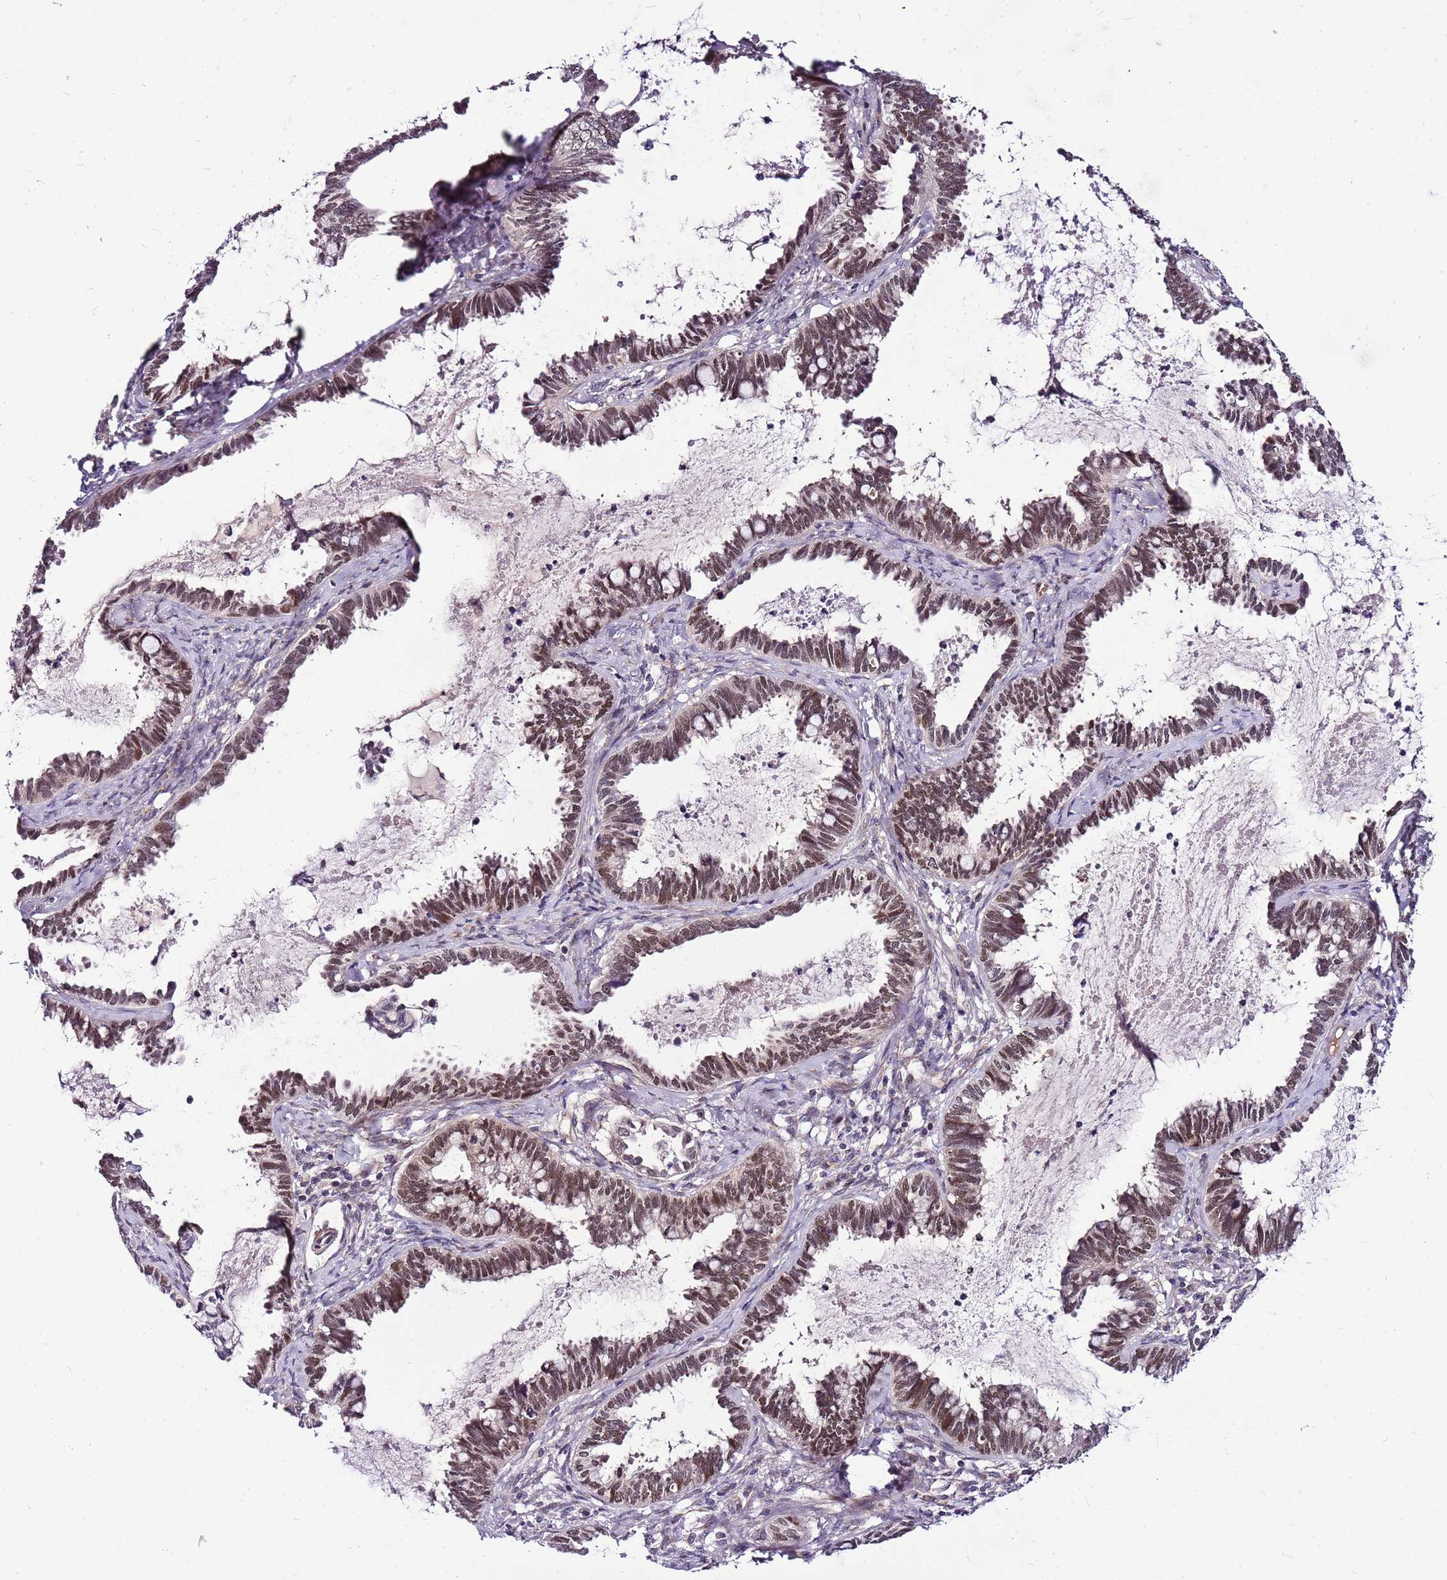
{"staining": {"intensity": "moderate", "quantity": ">75%", "location": "nuclear"}, "tissue": "cervical cancer", "cell_type": "Tumor cells", "image_type": "cancer", "snomed": [{"axis": "morphology", "description": "Adenocarcinoma, NOS"}, {"axis": "topography", "description": "Cervix"}], "caption": "Immunohistochemical staining of human cervical cancer (adenocarcinoma) exhibits moderate nuclear protein expression in approximately >75% of tumor cells.", "gene": "POLE3", "patient": {"sex": "female", "age": 37}}